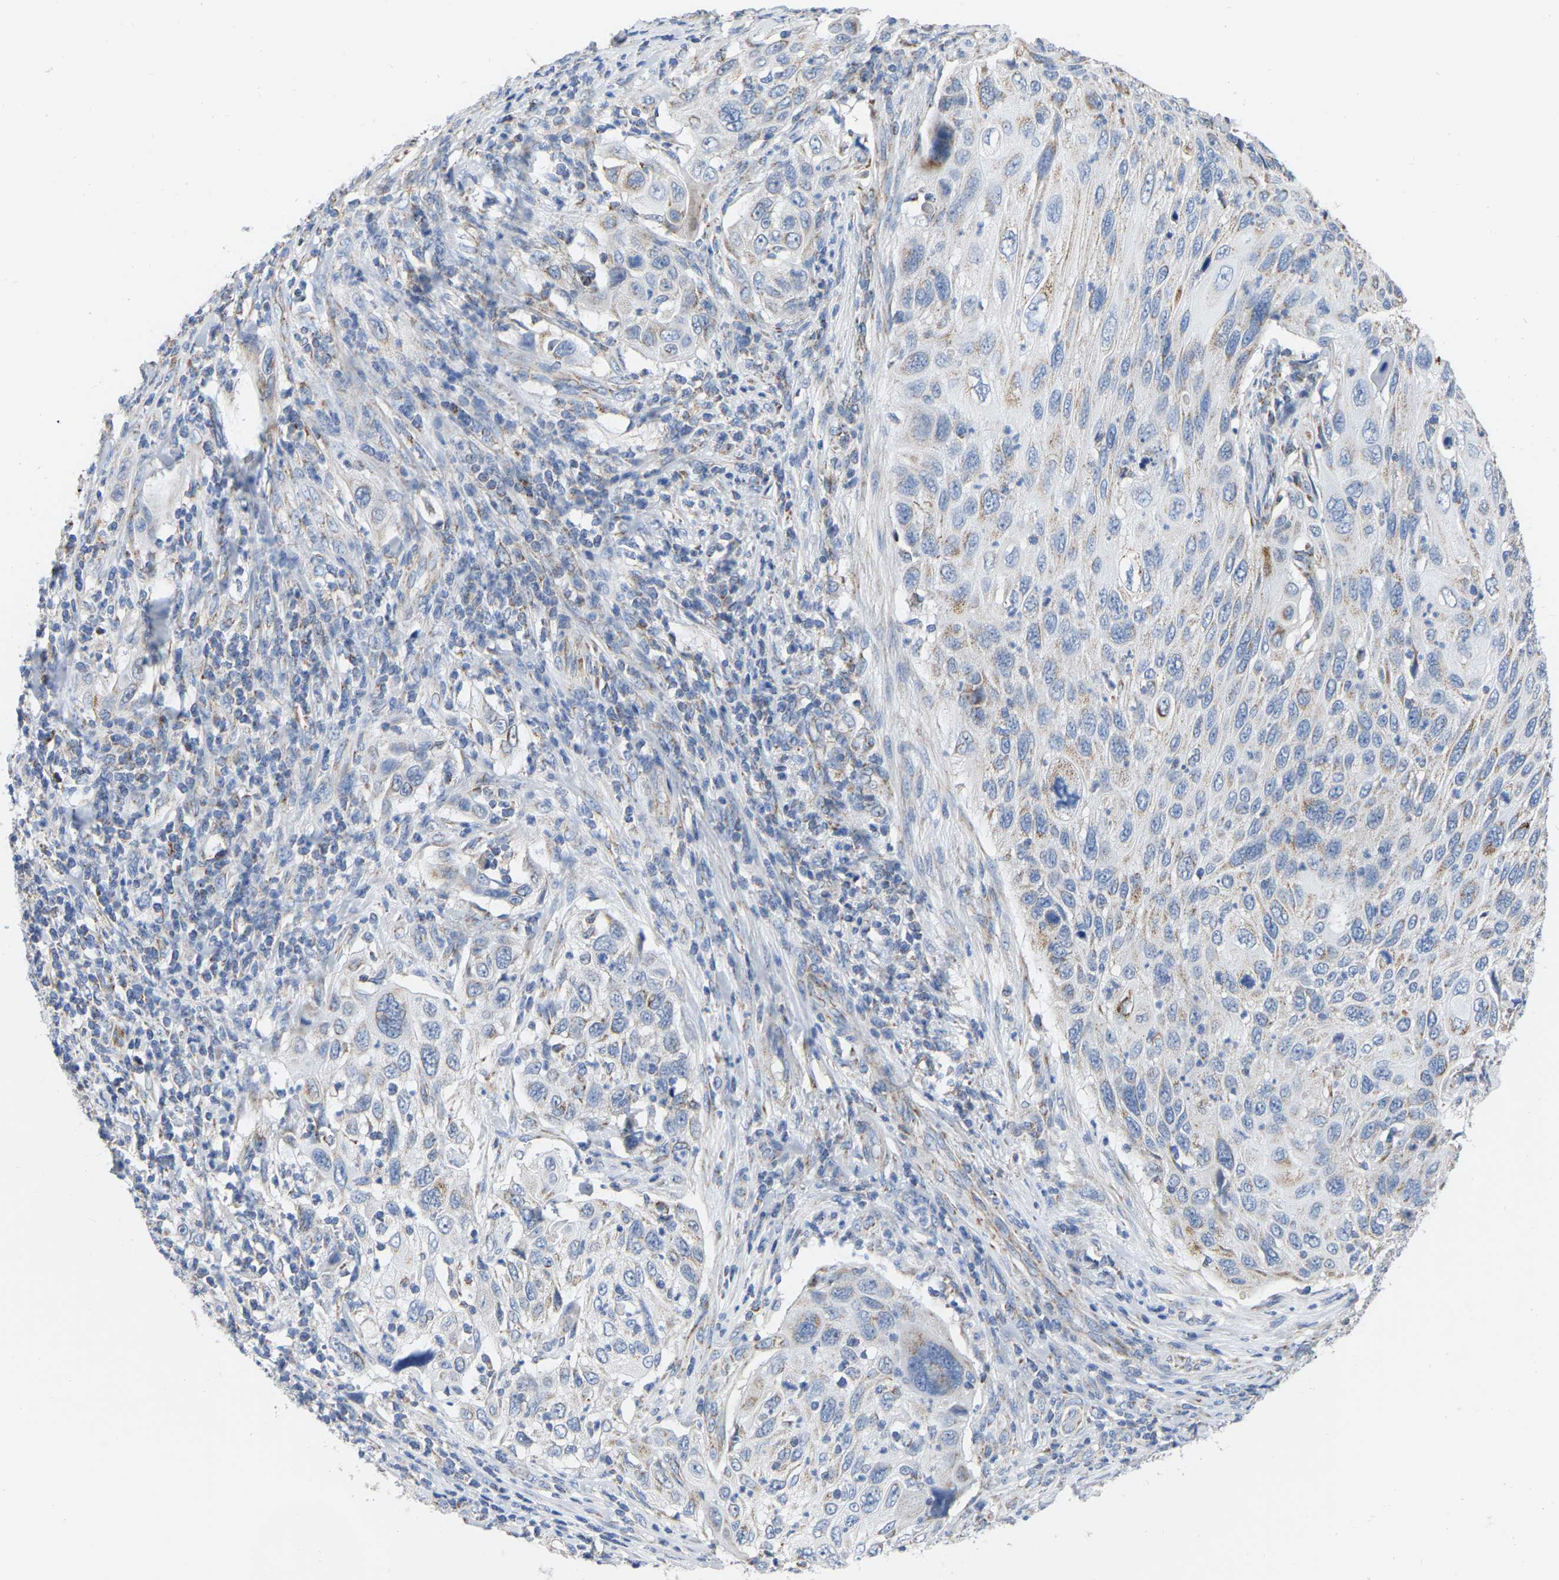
{"staining": {"intensity": "negative", "quantity": "none", "location": "none"}, "tissue": "cervical cancer", "cell_type": "Tumor cells", "image_type": "cancer", "snomed": [{"axis": "morphology", "description": "Squamous cell carcinoma, NOS"}, {"axis": "topography", "description": "Cervix"}], "caption": "Tumor cells show no significant protein positivity in cervical squamous cell carcinoma. (DAB immunohistochemistry, high magnification).", "gene": "CBLB", "patient": {"sex": "female", "age": 70}}